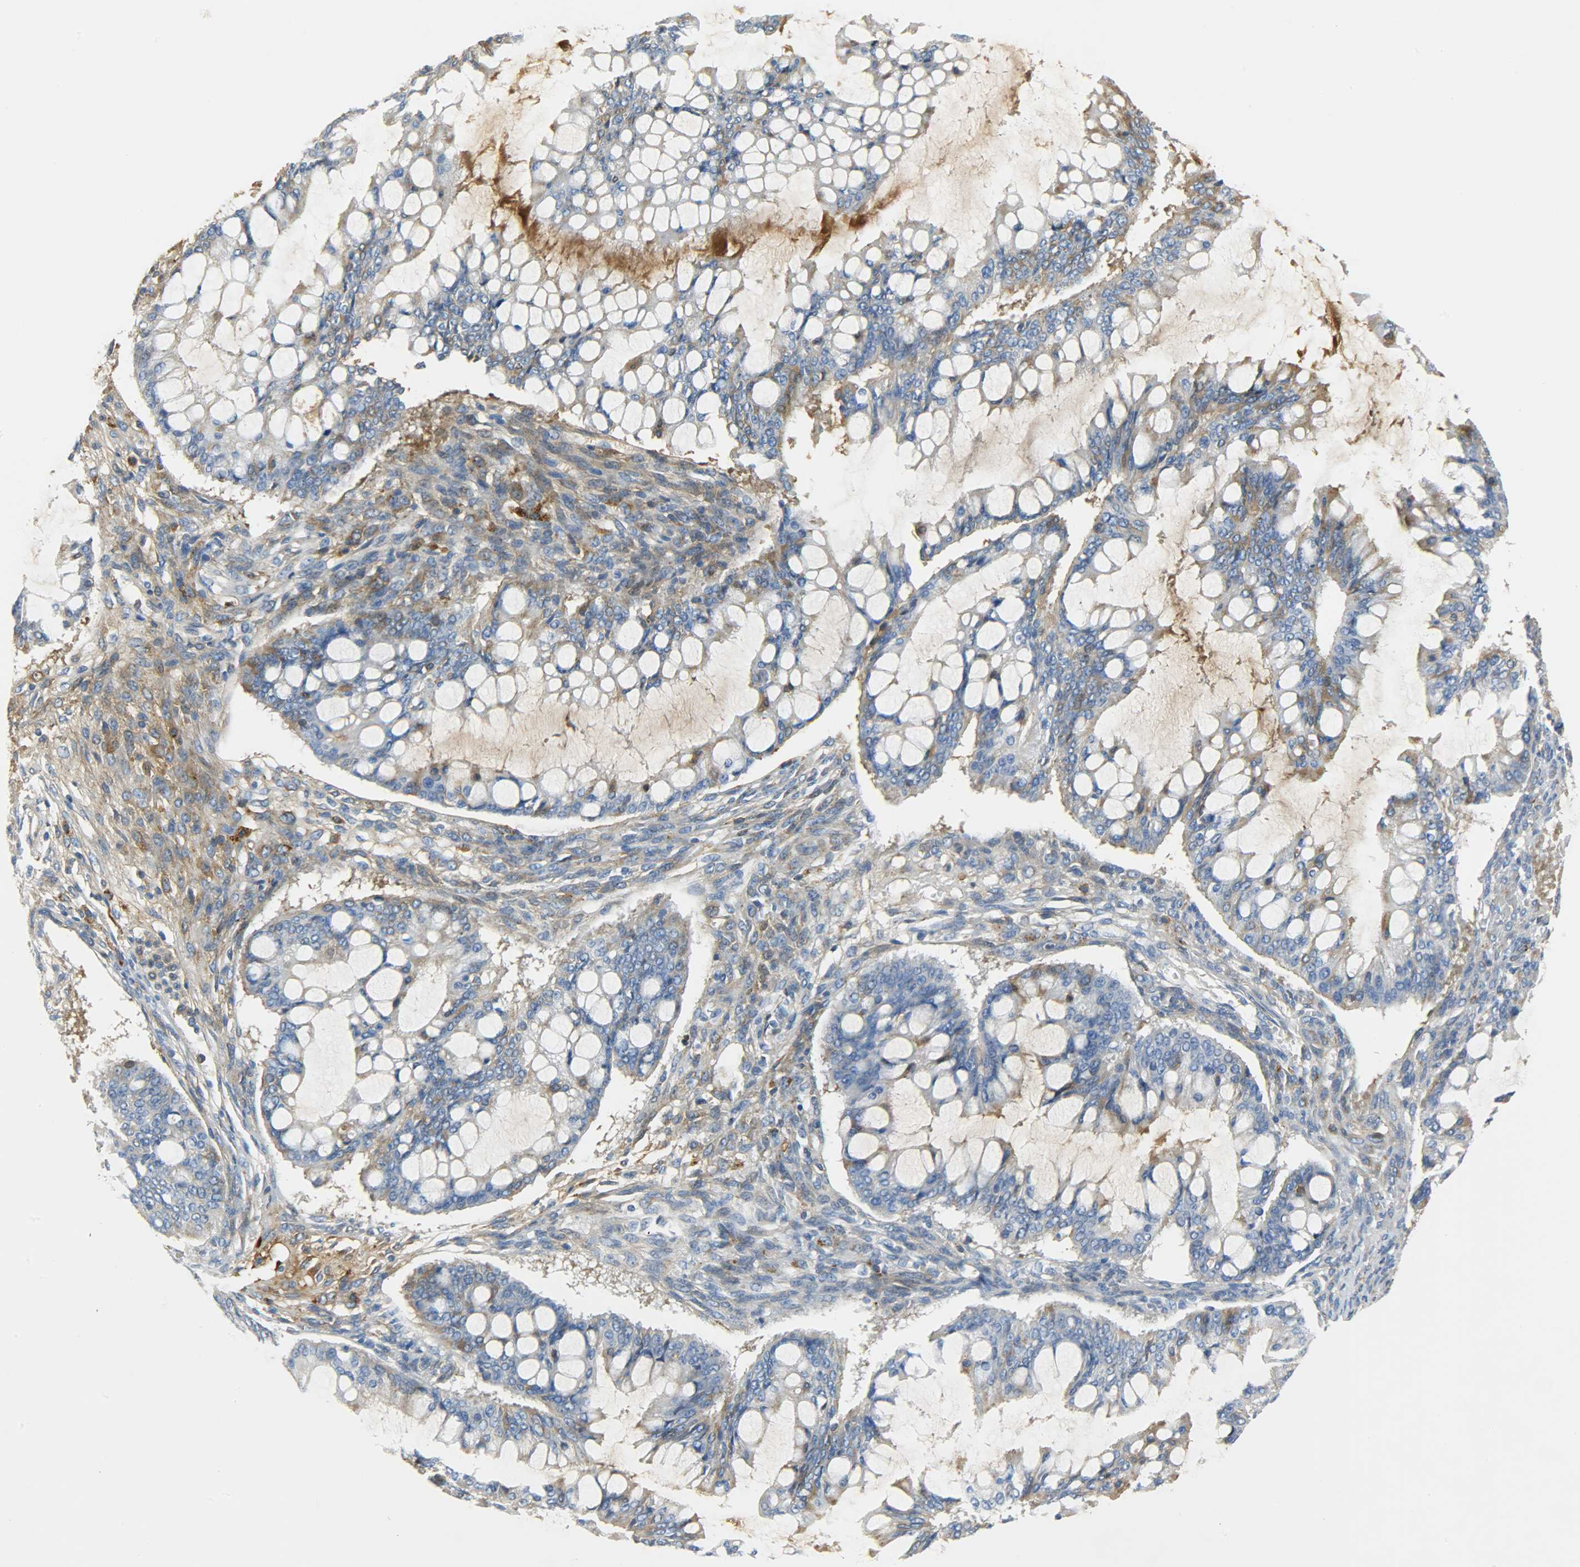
{"staining": {"intensity": "weak", "quantity": "25%-75%", "location": "cytoplasmic/membranous"}, "tissue": "ovarian cancer", "cell_type": "Tumor cells", "image_type": "cancer", "snomed": [{"axis": "morphology", "description": "Cystadenocarcinoma, mucinous, NOS"}, {"axis": "topography", "description": "Ovary"}], "caption": "Mucinous cystadenocarcinoma (ovarian) stained for a protein (brown) reveals weak cytoplasmic/membranous positive expression in about 25%-75% of tumor cells.", "gene": "CRP", "patient": {"sex": "female", "age": 73}}